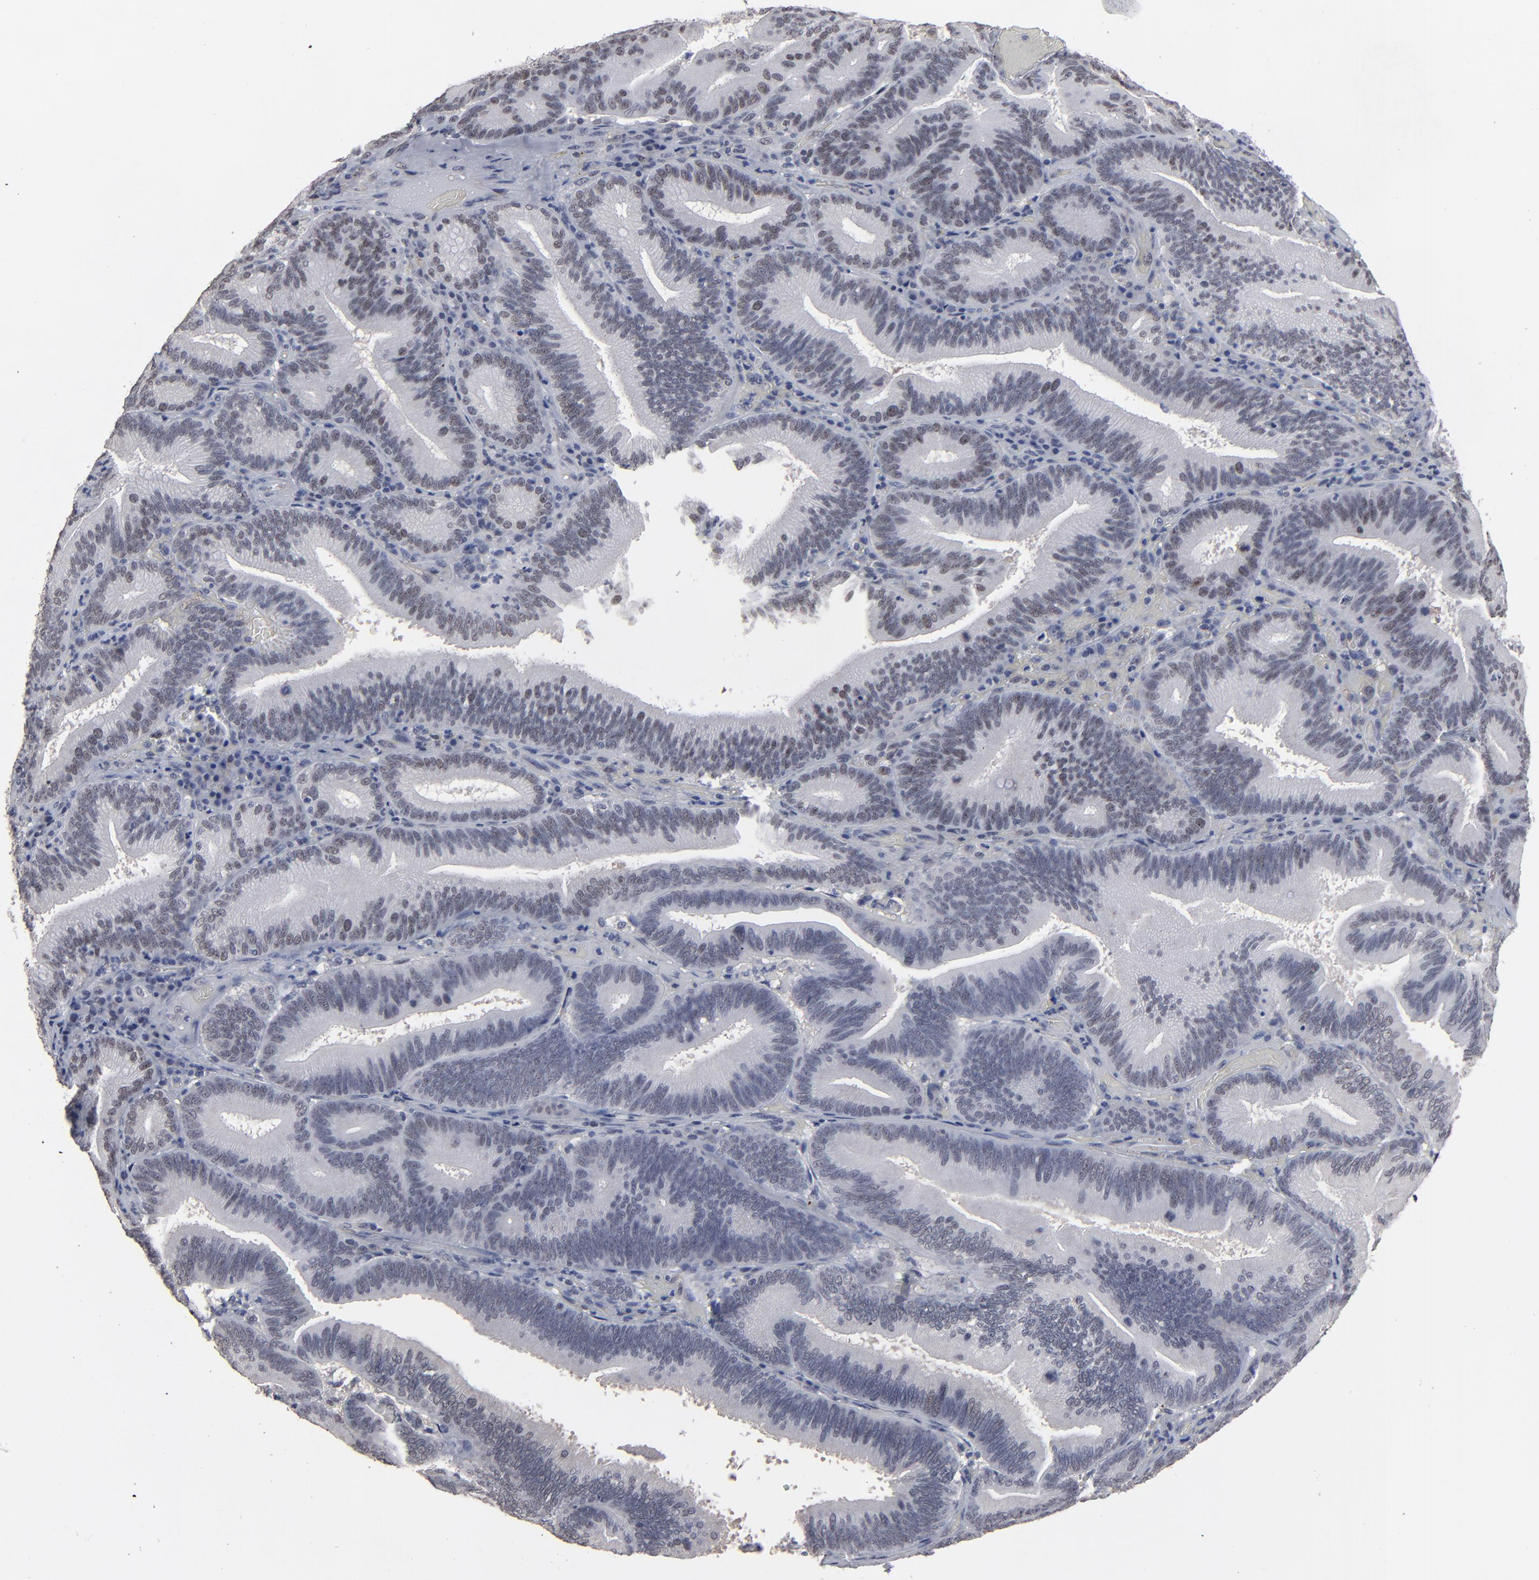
{"staining": {"intensity": "weak", "quantity": "<25%", "location": "nuclear"}, "tissue": "pancreatic cancer", "cell_type": "Tumor cells", "image_type": "cancer", "snomed": [{"axis": "morphology", "description": "Adenocarcinoma, NOS"}, {"axis": "topography", "description": "Pancreas"}], "caption": "Human adenocarcinoma (pancreatic) stained for a protein using immunohistochemistry (IHC) displays no staining in tumor cells.", "gene": "SSRP1", "patient": {"sex": "male", "age": 82}}